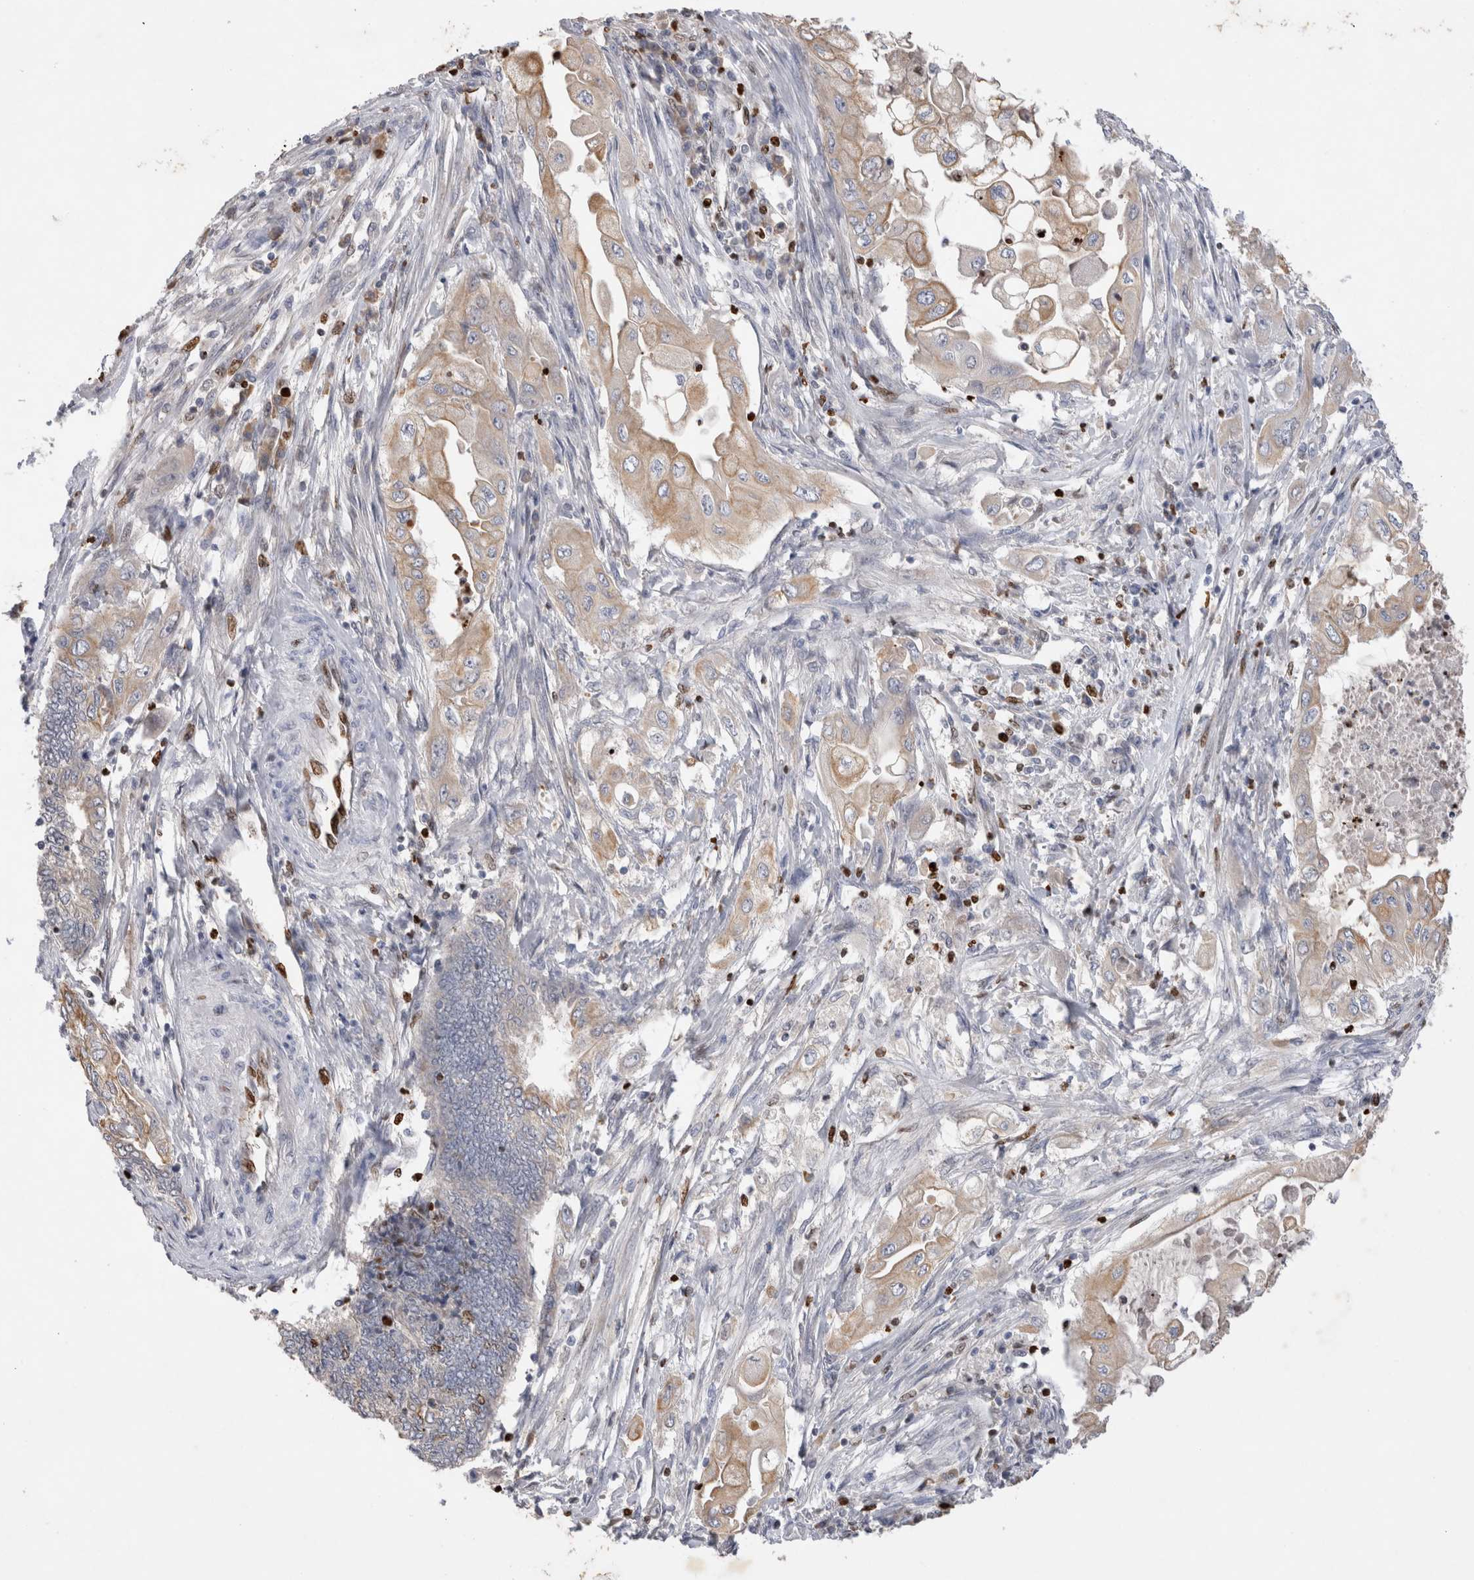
{"staining": {"intensity": "weak", "quantity": "25%-75%", "location": "cytoplasmic/membranous"}, "tissue": "endometrial cancer", "cell_type": "Tumor cells", "image_type": "cancer", "snomed": [{"axis": "morphology", "description": "Adenocarcinoma, NOS"}, {"axis": "topography", "description": "Uterus"}, {"axis": "topography", "description": "Endometrium"}], "caption": "Protein expression analysis of human endometrial adenocarcinoma reveals weak cytoplasmic/membranous staining in approximately 25%-75% of tumor cells.", "gene": "GAS1", "patient": {"sex": "female", "age": 70}}